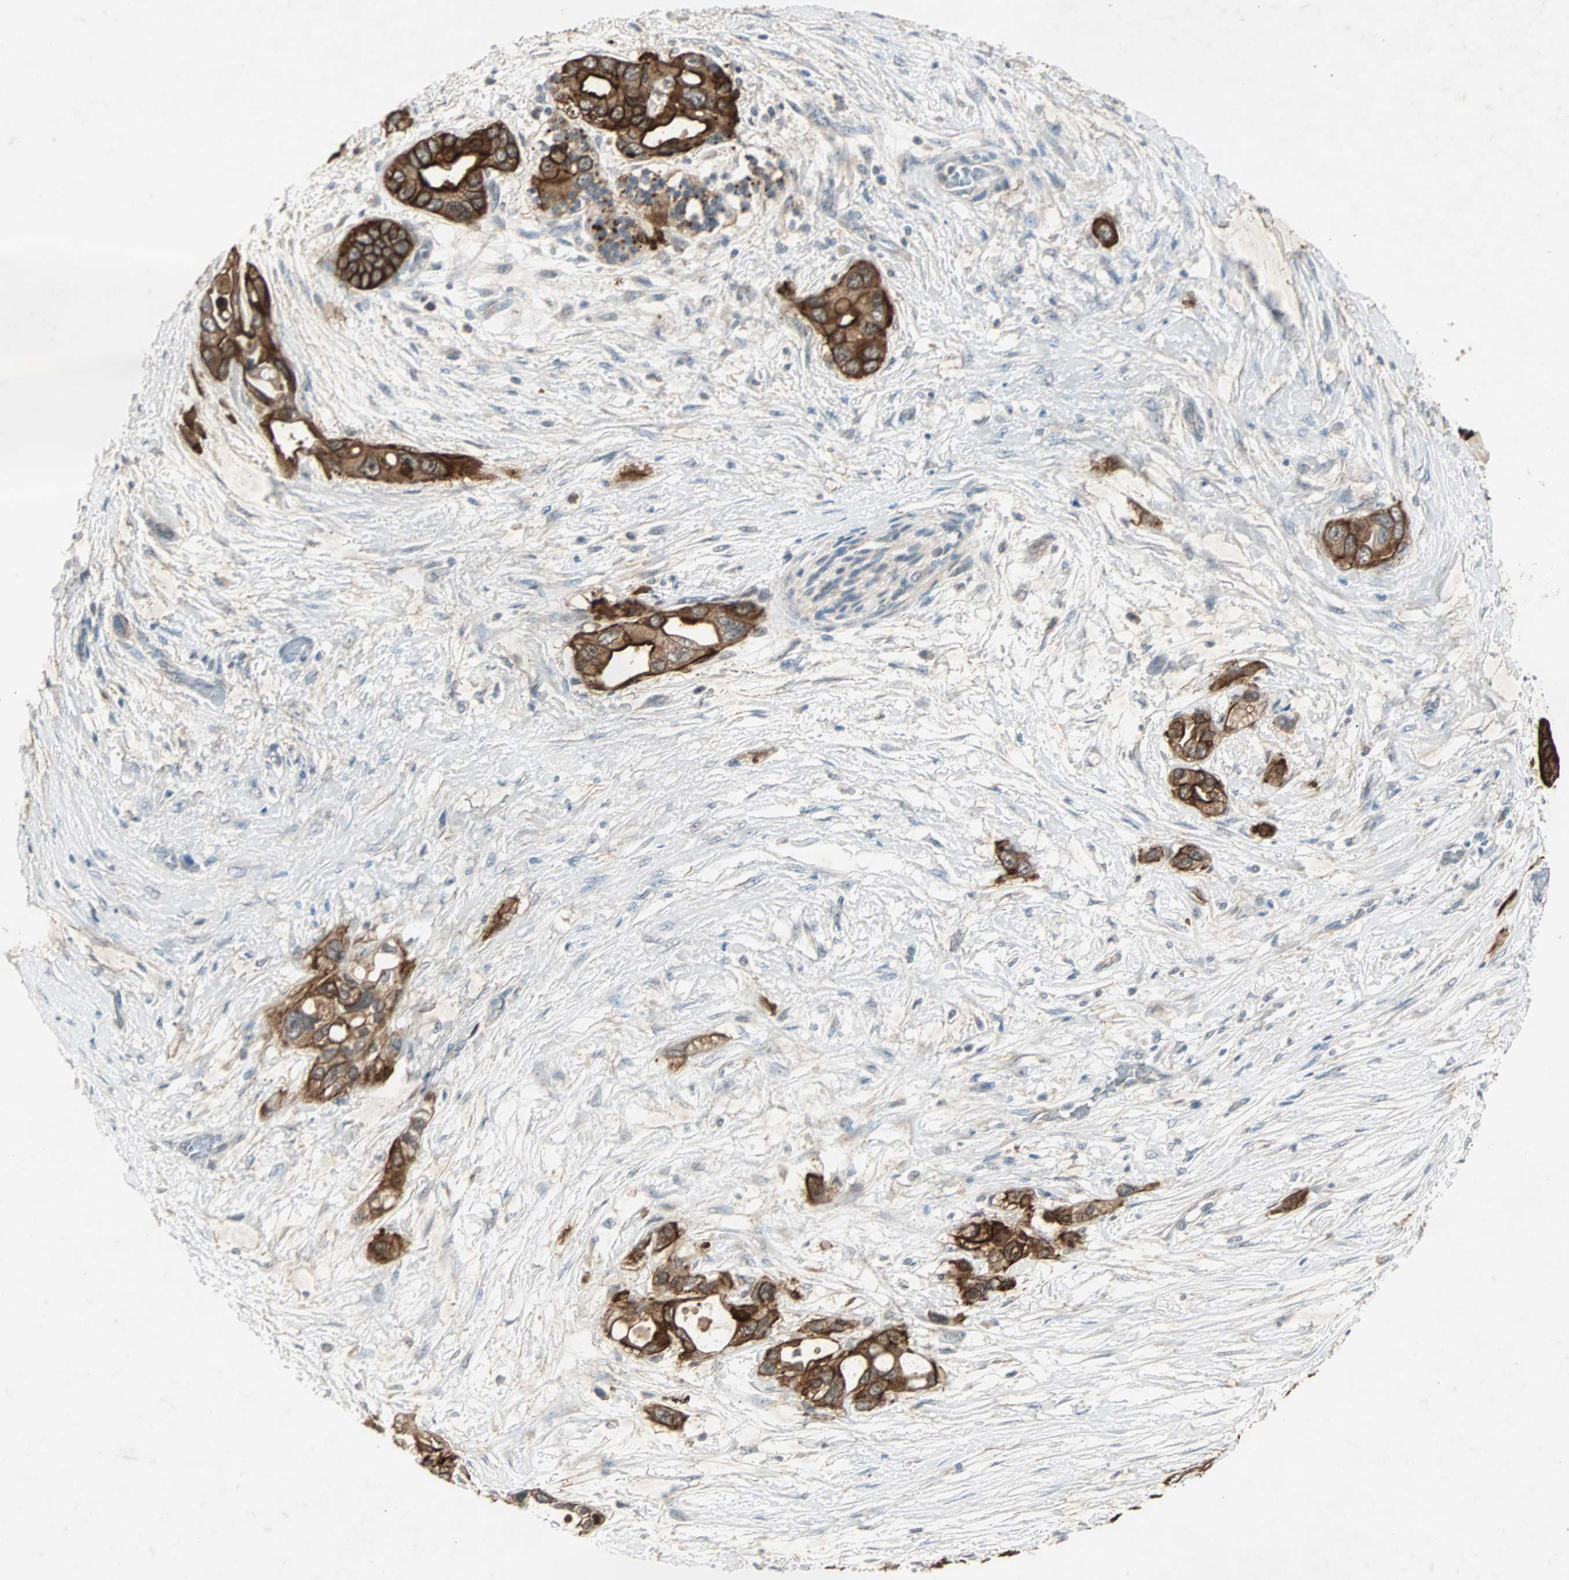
{"staining": {"intensity": "strong", "quantity": ">75%", "location": "cytoplasmic/membranous"}, "tissue": "pancreatic cancer", "cell_type": "Tumor cells", "image_type": "cancer", "snomed": [{"axis": "morphology", "description": "Adenocarcinoma, NOS"}, {"axis": "topography", "description": "Pancreas"}], "caption": "The micrograph demonstrates immunohistochemical staining of adenocarcinoma (pancreatic). There is strong cytoplasmic/membranous positivity is appreciated in about >75% of tumor cells.", "gene": "CMC2", "patient": {"sex": "female", "age": 77}}